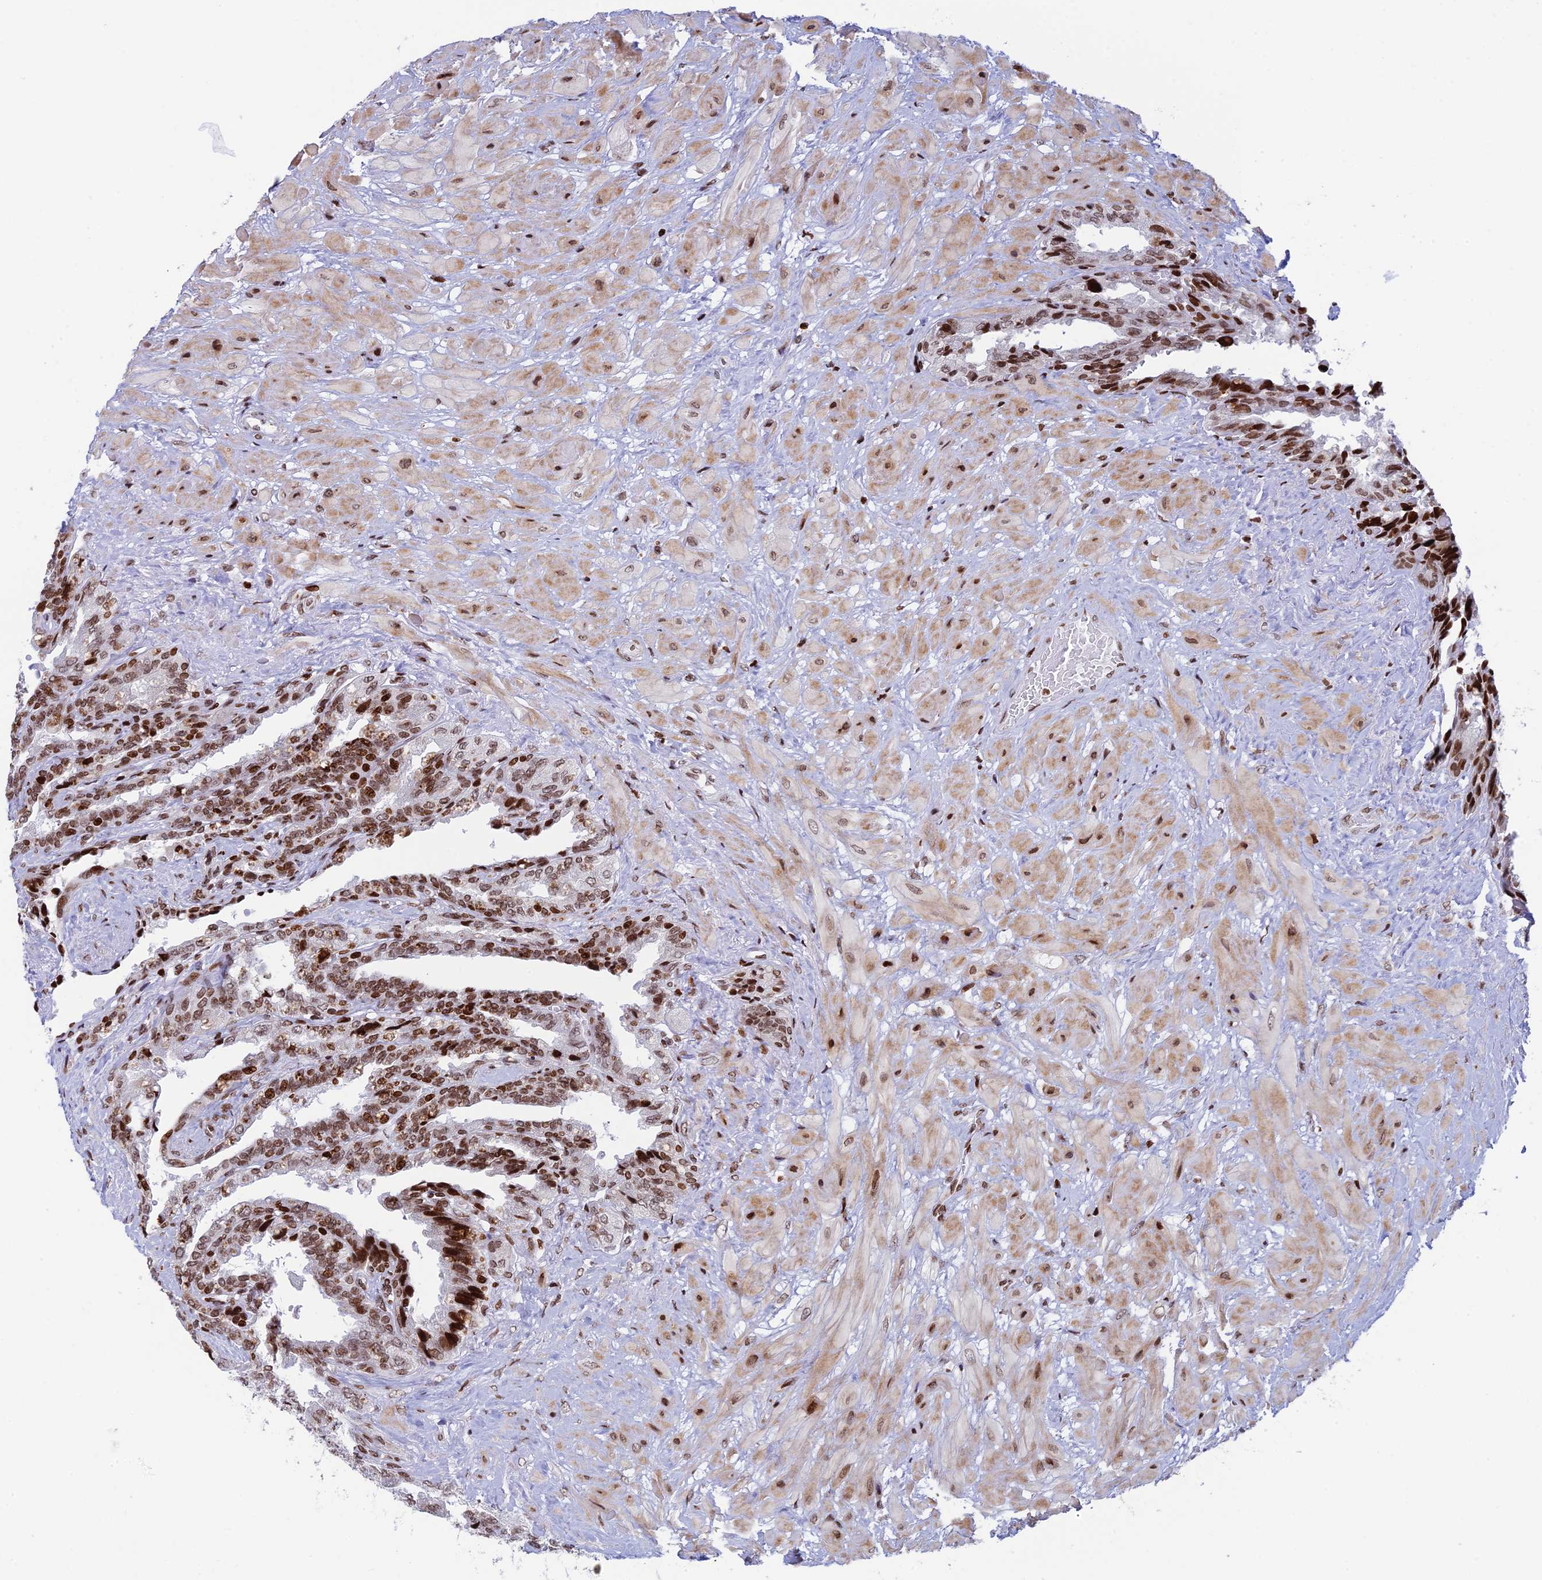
{"staining": {"intensity": "moderate", "quantity": ">75%", "location": "nuclear"}, "tissue": "seminal vesicle", "cell_type": "Glandular cells", "image_type": "normal", "snomed": [{"axis": "morphology", "description": "Normal tissue, NOS"}, {"axis": "topography", "description": "Seminal veicle"}, {"axis": "topography", "description": "Peripheral nerve tissue"}], "caption": "The photomicrograph shows immunohistochemical staining of unremarkable seminal vesicle. There is moderate nuclear expression is identified in about >75% of glandular cells.", "gene": "RPAP1", "patient": {"sex": "male", "age": 60}}